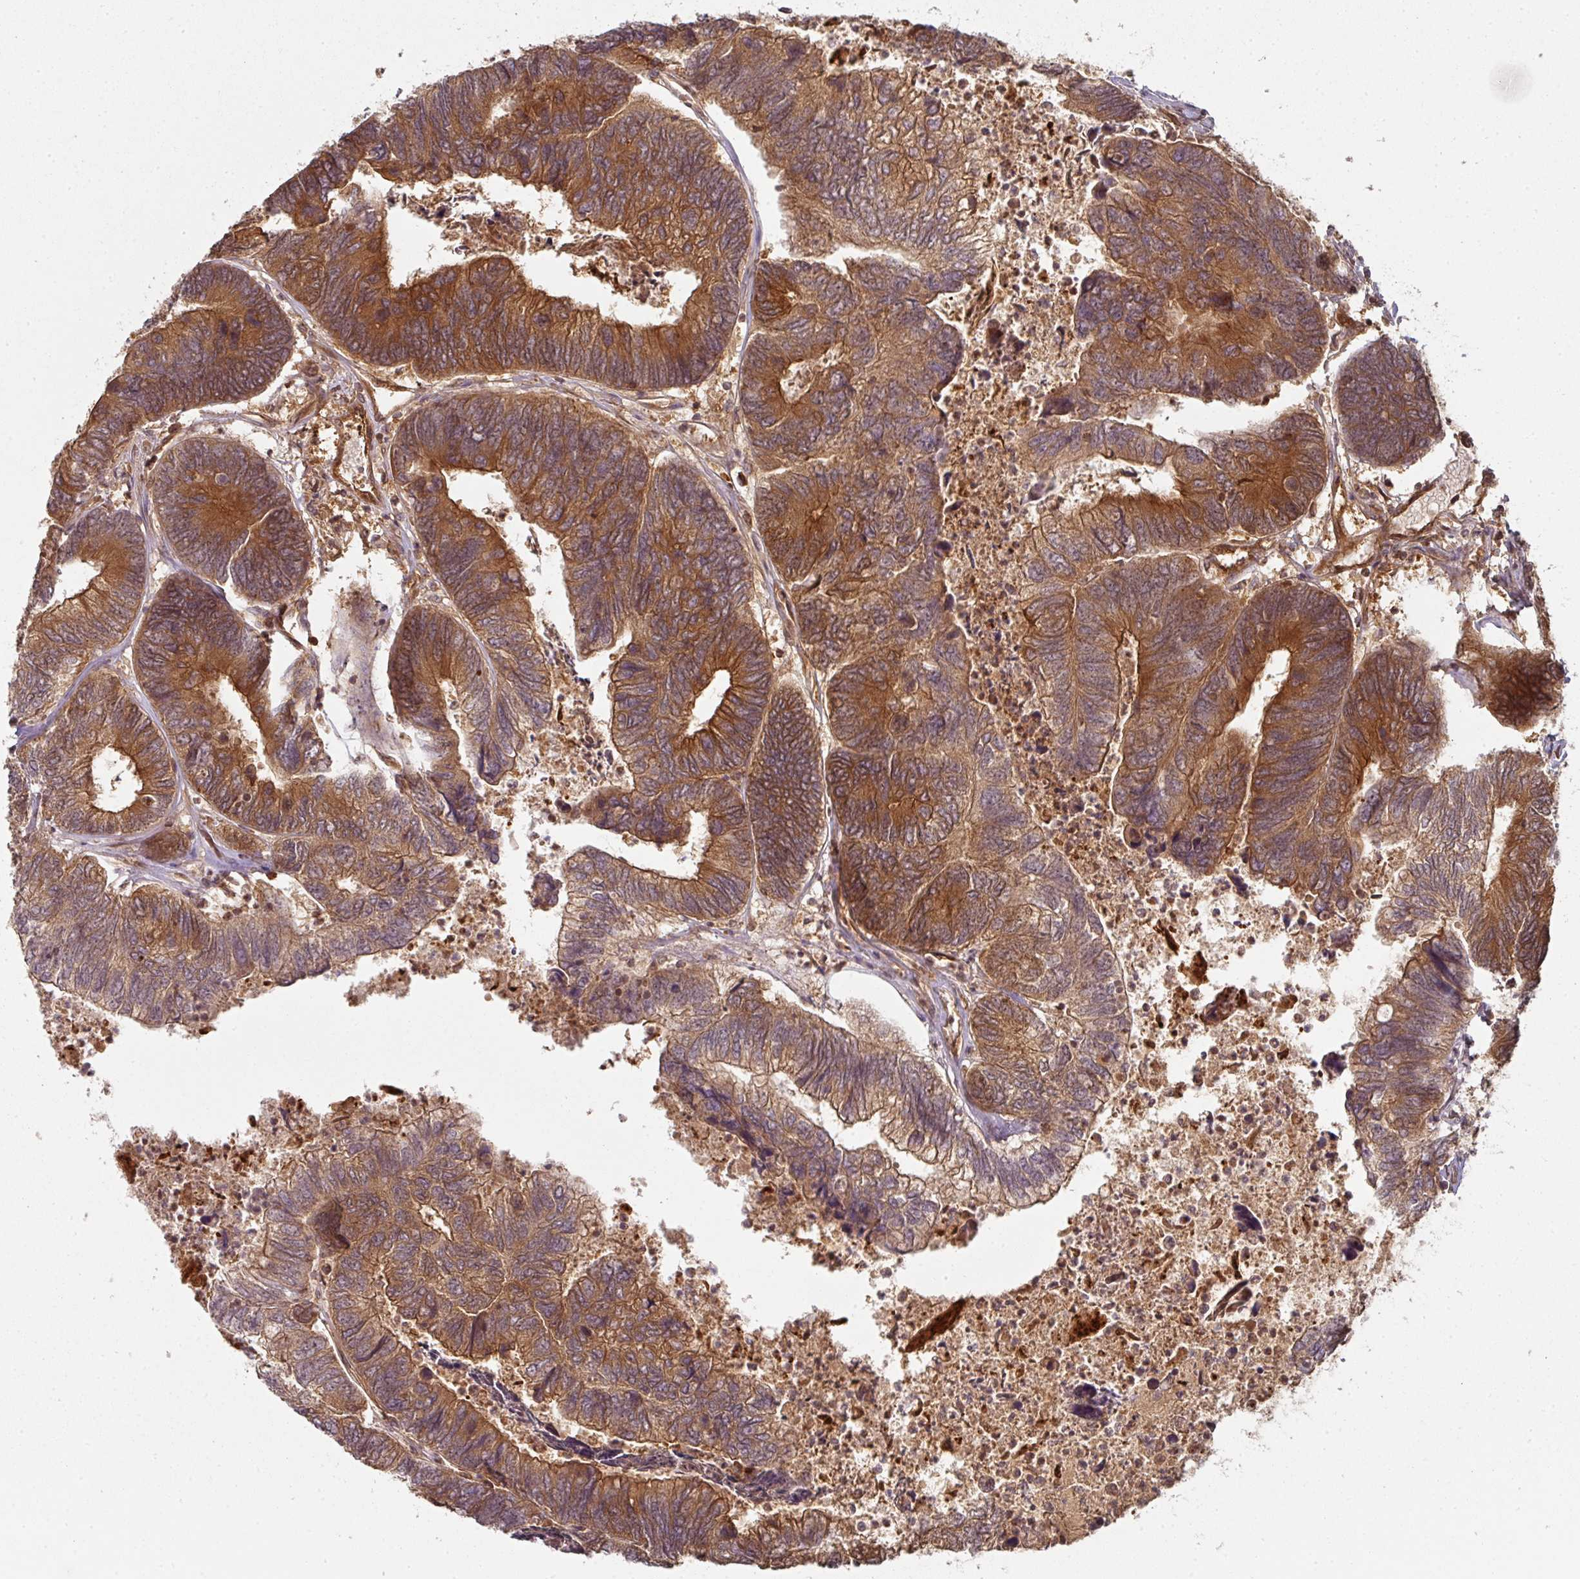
{"staining": {"intensity": "strong", "quantity": ">75%", "location": "cytoplasmic/membranous"}, "tissue": "colorectal cancer", "cell_type": "Tumor cells", "image_type": "cancer", "snomed": [{"axis": "morphology", "description": "Adenocarcinoma, NOS"}, {"axis": "topography", "description": "Colon"}], "caption": "A brown stain shows strong cytoplasmic/membranous staining of a protein in colorectal cancer tumor cells.", "gene": "EIF4EBP2", "patient": {"sex": "female", "age": 67}}